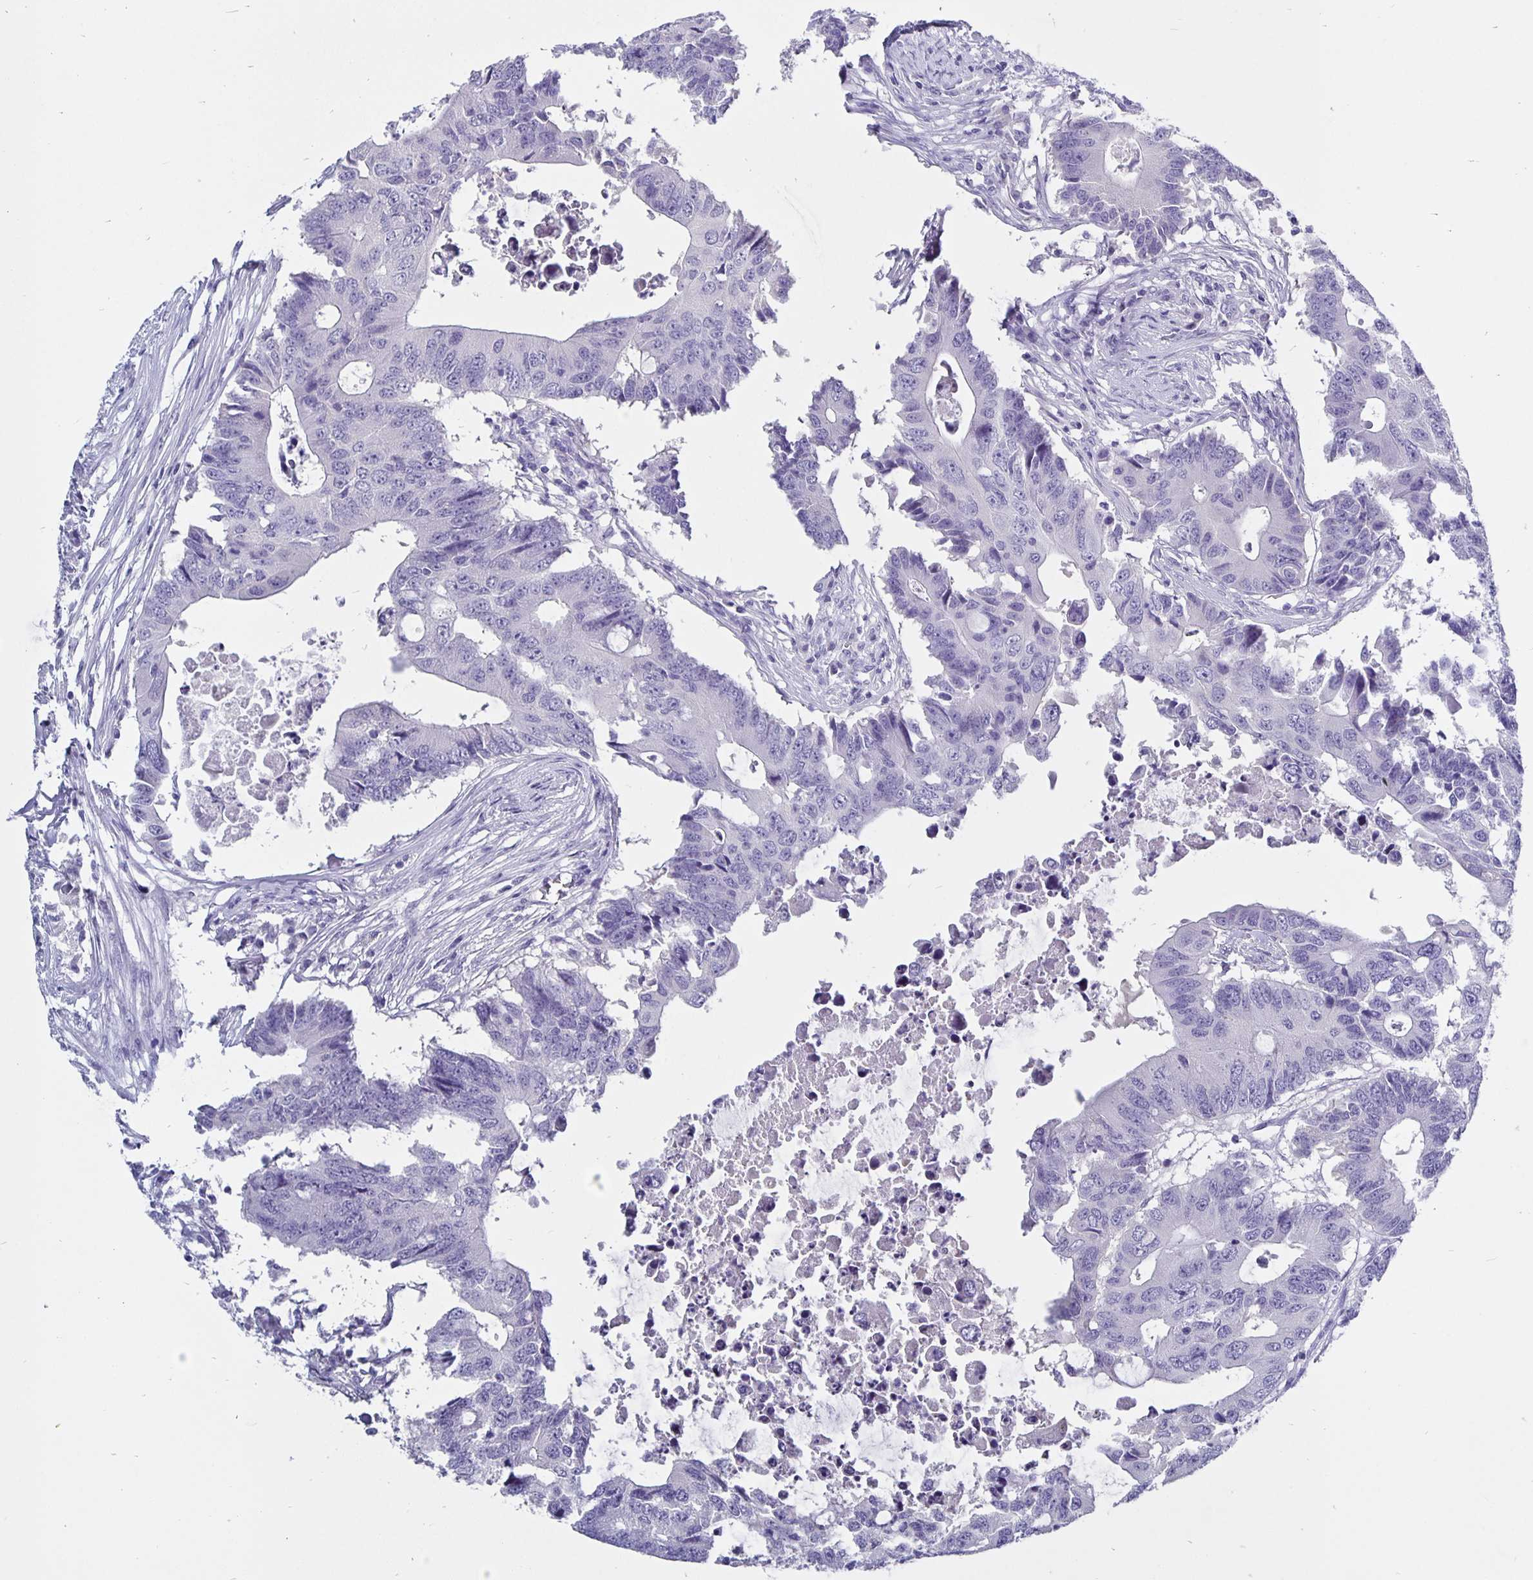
{"staining": {"intensity": "negative", "quantity": "none", "location": "none"}, "tissue": "colorectal cancer", "cell_type": "Tumor cells", "image_type": "cancer", "snomed": [{"axis": "morphology", "description": "Adenocarcinoma, NOS"}, {"axis": "topography", "description": "Colon"}], "caption": "The photomicrograph reveals no significant expression in tumor cells of colorectal adenocarcinoma.", "gene": "ODF3B", "patient": {"sex": "male", "age": 71}}